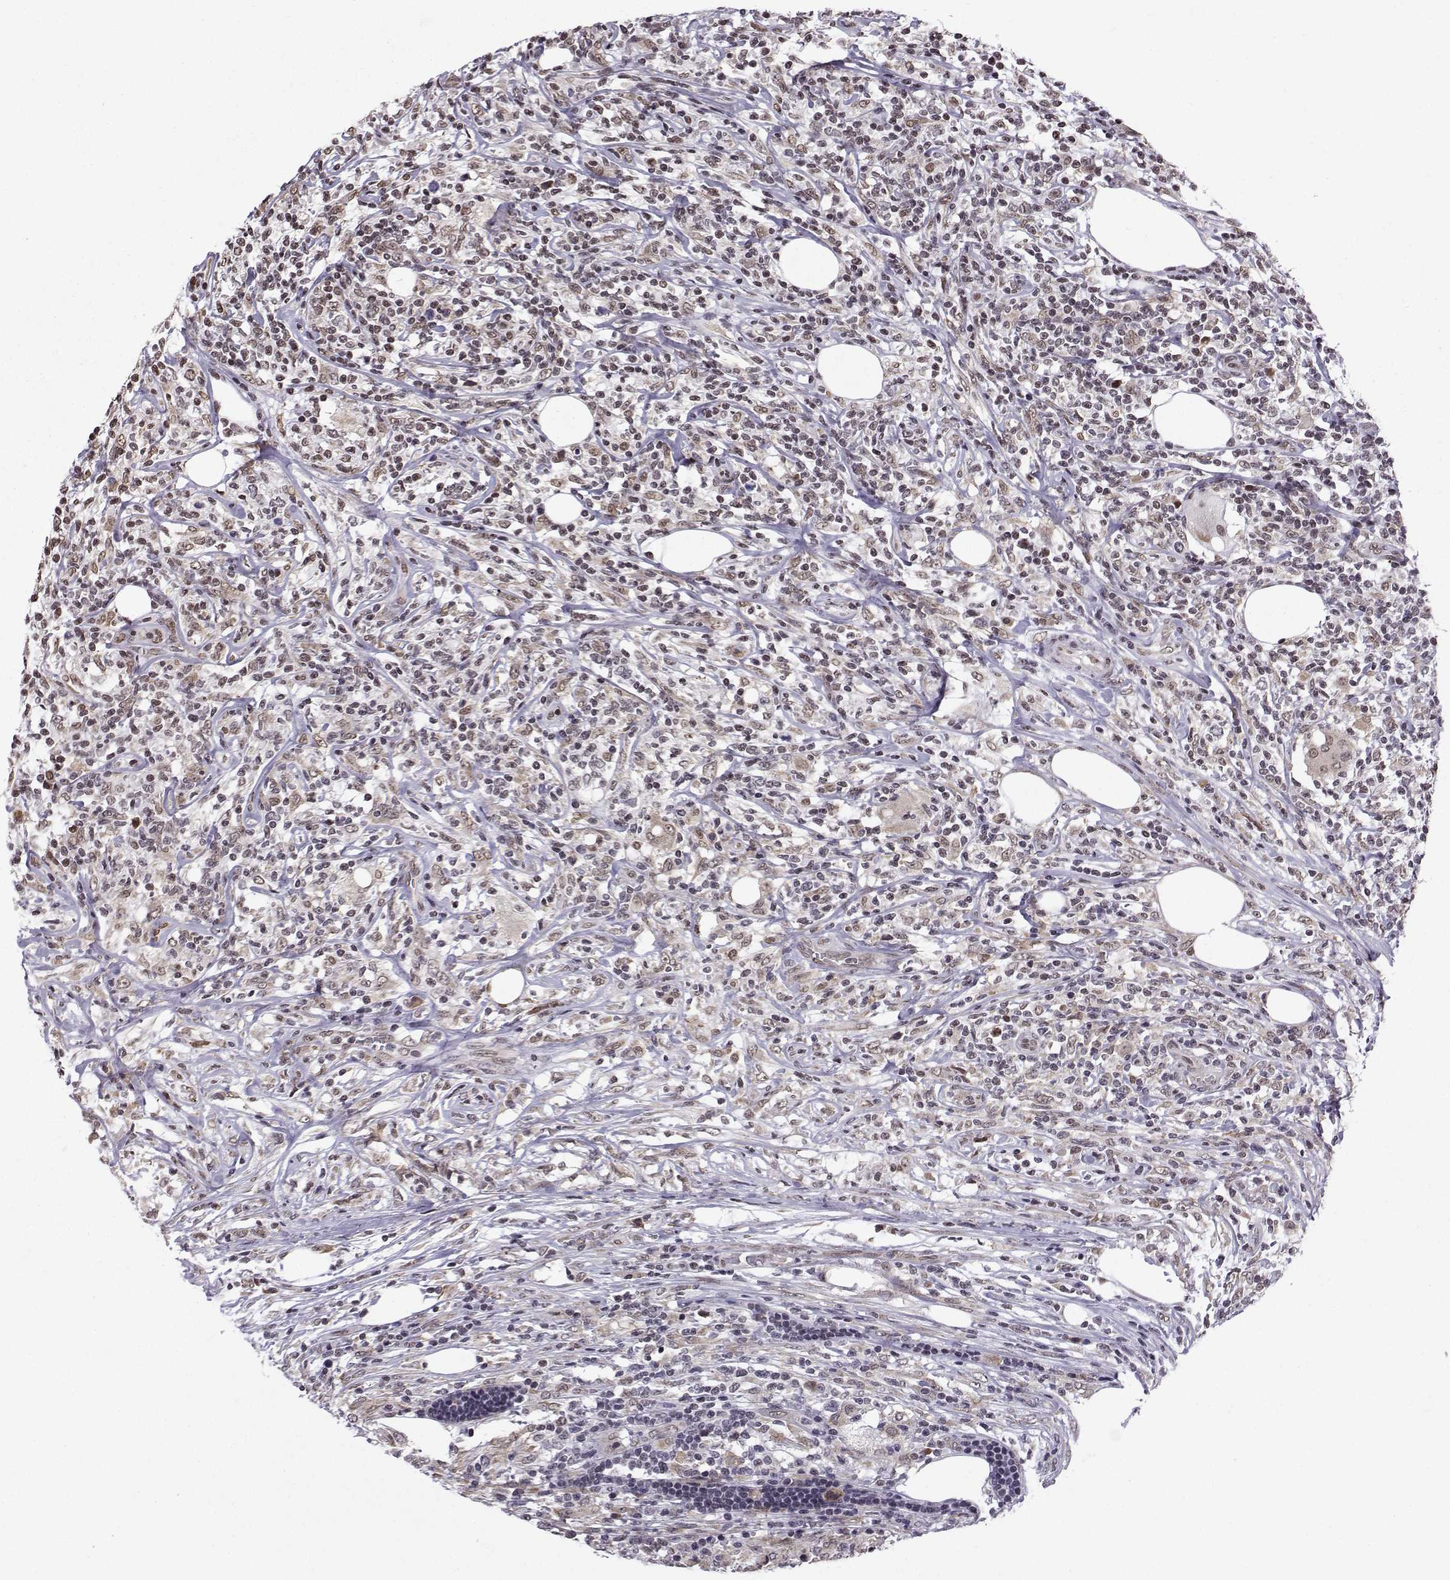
{"staining": {"intensity": "negative", "quantity": "none", "location": "none"}, "tissue": "lymphoma", "cell_type": "Tumor cells", "image_type": "cancer", "snomed": [{"axis": "morphology", "description": "Malignant lymphoma, non-Hodgkin's type, High grade"}, {"axis": "topography", "description": "Lymph node"}], "caption": "Immunohistochemistry image of human lymphoma stained for a protein (brown), which demonstrates no positivity in tumor cells.", "gene": "EZH1", "patient": {"sex": "female", "age": 84}}